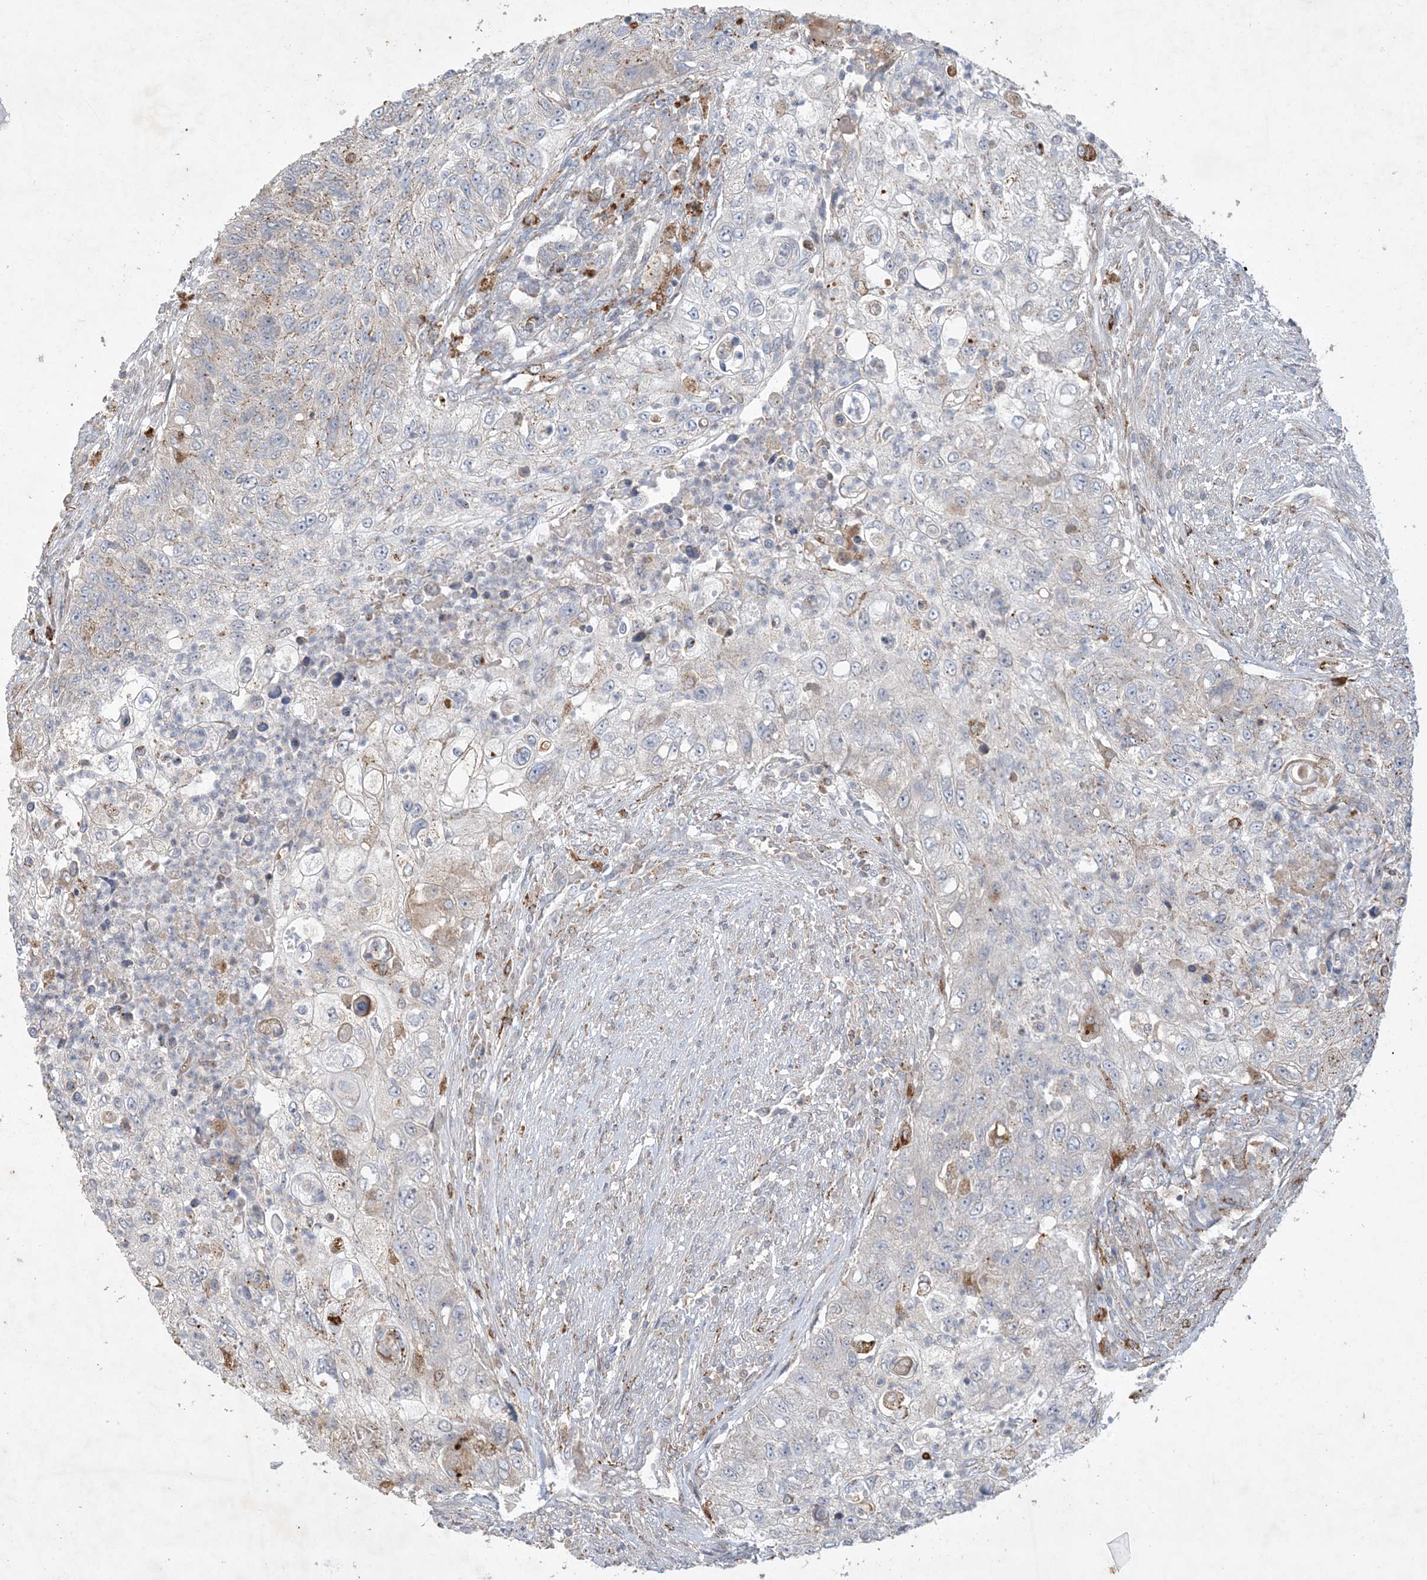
{"staining": {"intensity": "moderate", "quantity": "<25%", "location": "cytoplasmic/membranous"}, "tissue": "urothelial cancer", "cell_type": "Tumor cells", "image_type": "cancer", "snomed": [{"axis": "morphology", "description": "Urothelial carcinoma, High grade"}, {"axis": "topography", "description": "Urinary bladder"}], "caption": "High-magnification brightfield microscopy of urothelial cancer stained with DAB (3,3'-diaminobenzidine) (brown) and counterstained with hematoxylin (blue). tumor cells exhibit moderate cytoplasmic/membranous expression is appreciated in about<25% of cells.", "gene": "MRPS18A", "patient": {"sex": "female", "age": 60}}